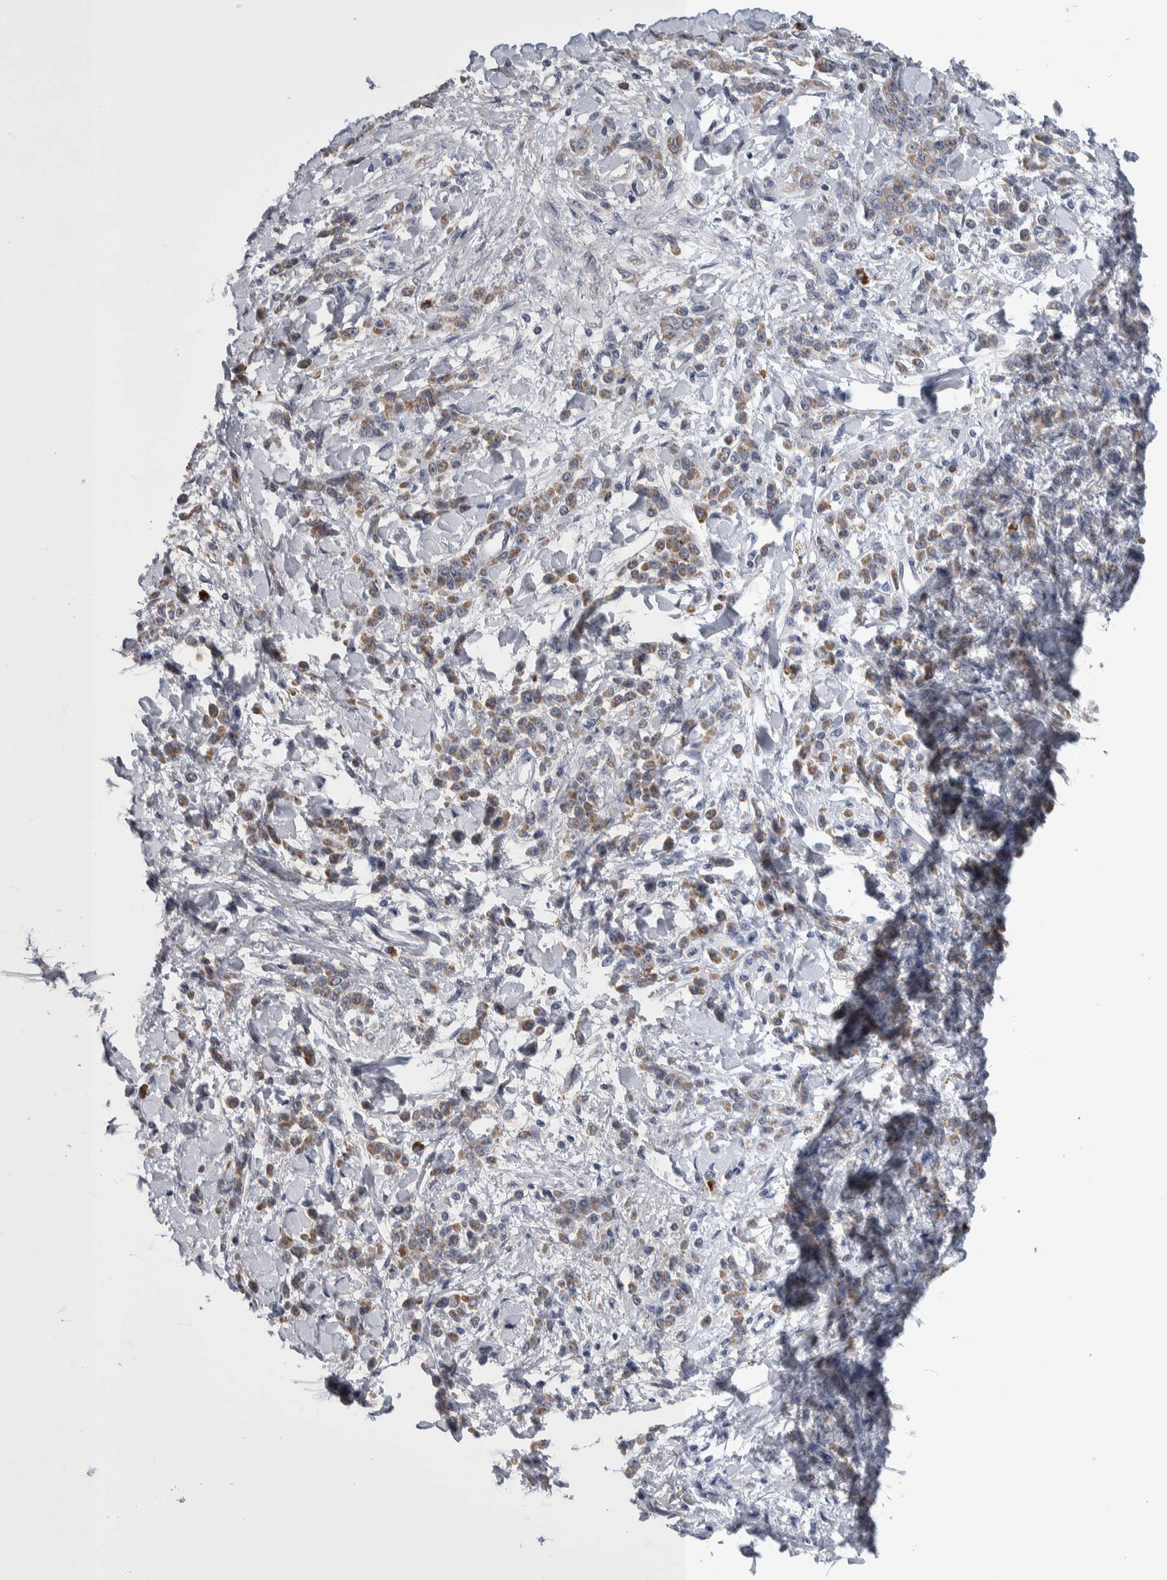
{"staining": {"intensity": "weak", "quantity": "25%-75%", "location": "cytoplasmic/membranous"}, "tissue": "stomach cancer", "cell_type": "Tumor cells", "image_type": "cancer", "snomed": [{"axis": "morphology", "description": "Normal tissue, NOS"}, {"axis": "morphology", "description": "Adenocarcinoma, NOS"}, {"axis": "topography", "description": "Stomach"}], "caption": "Immunohistochemistry staining of stomach cancer (adenocarcinoma), which reveals low levels of weak cytoplasmic/membranous staining in about 25%-75% of tumor cells indicating weak cytoplasmic/membranous protein expression. The staining was performed using DAB (brown) for protein detection and nuclei were counterstained in hematoxylin (blue).", "gene": "IBTK", "patient": {"sex": "male", "age": 82}}